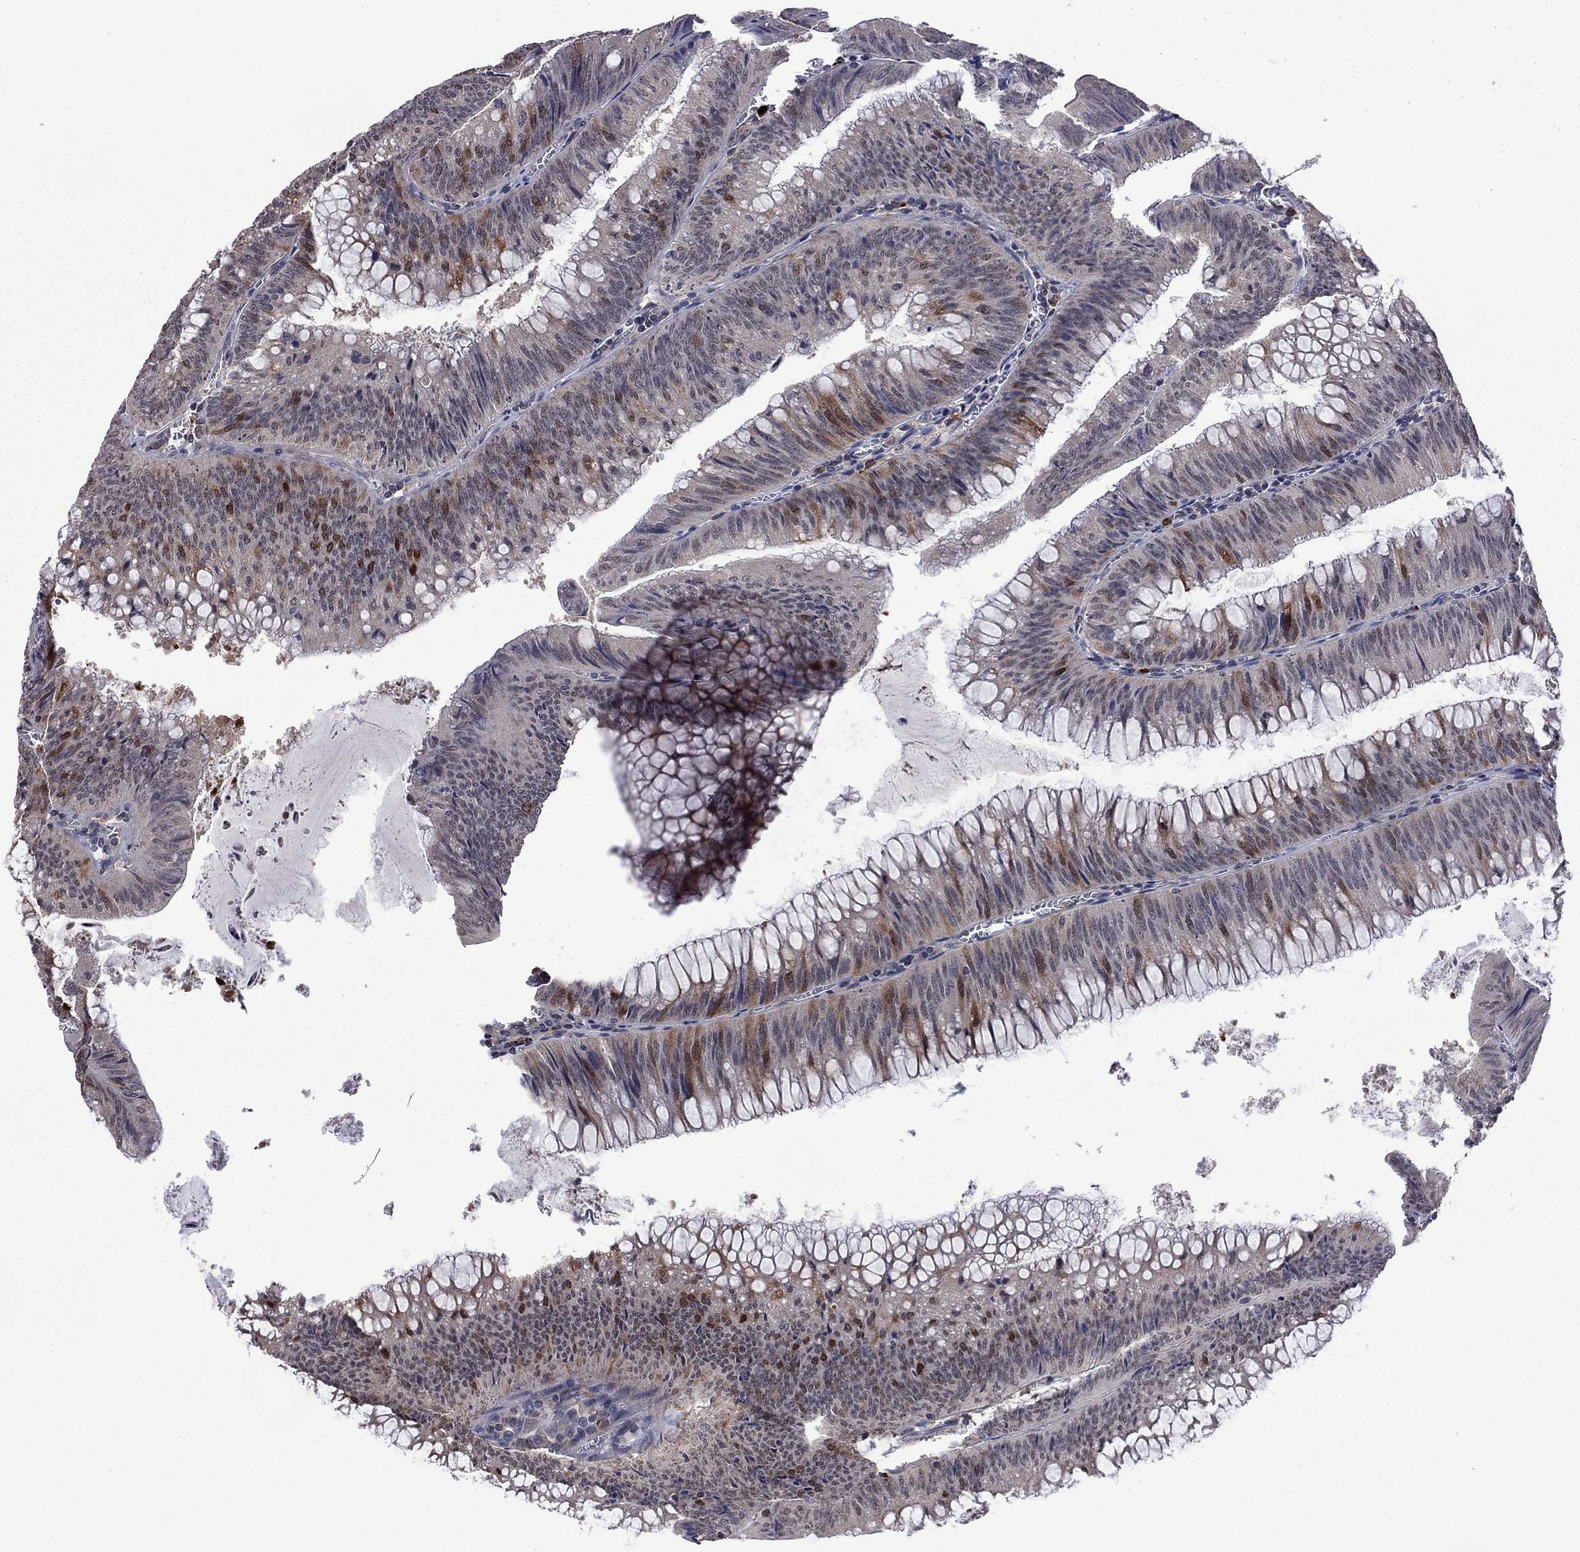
{"staining": {"intensity": "strong", "quantity": "<25%", "location": "cytoplasmic/membranous"}, "tissue": "colorectal cancer", "cell_type": "Tumor cells", "image_type": "cancer", "snomed": [{"axis": "morphology", "description": "Adenocarcinoma, NOS"}, {"axis": "topography", "description": "Rectum"}], "caption": "Immunohistochemistry (DAB (3,3'-diaminobenzidine)) staining of human adenocarcinoma (colorectal) exhibits strong cytoplasmic/membranous protein positivity in approximately <25% of tumor cells.", "gene": "GPAA1", "patient": {"sex": "female", "age": 72}}